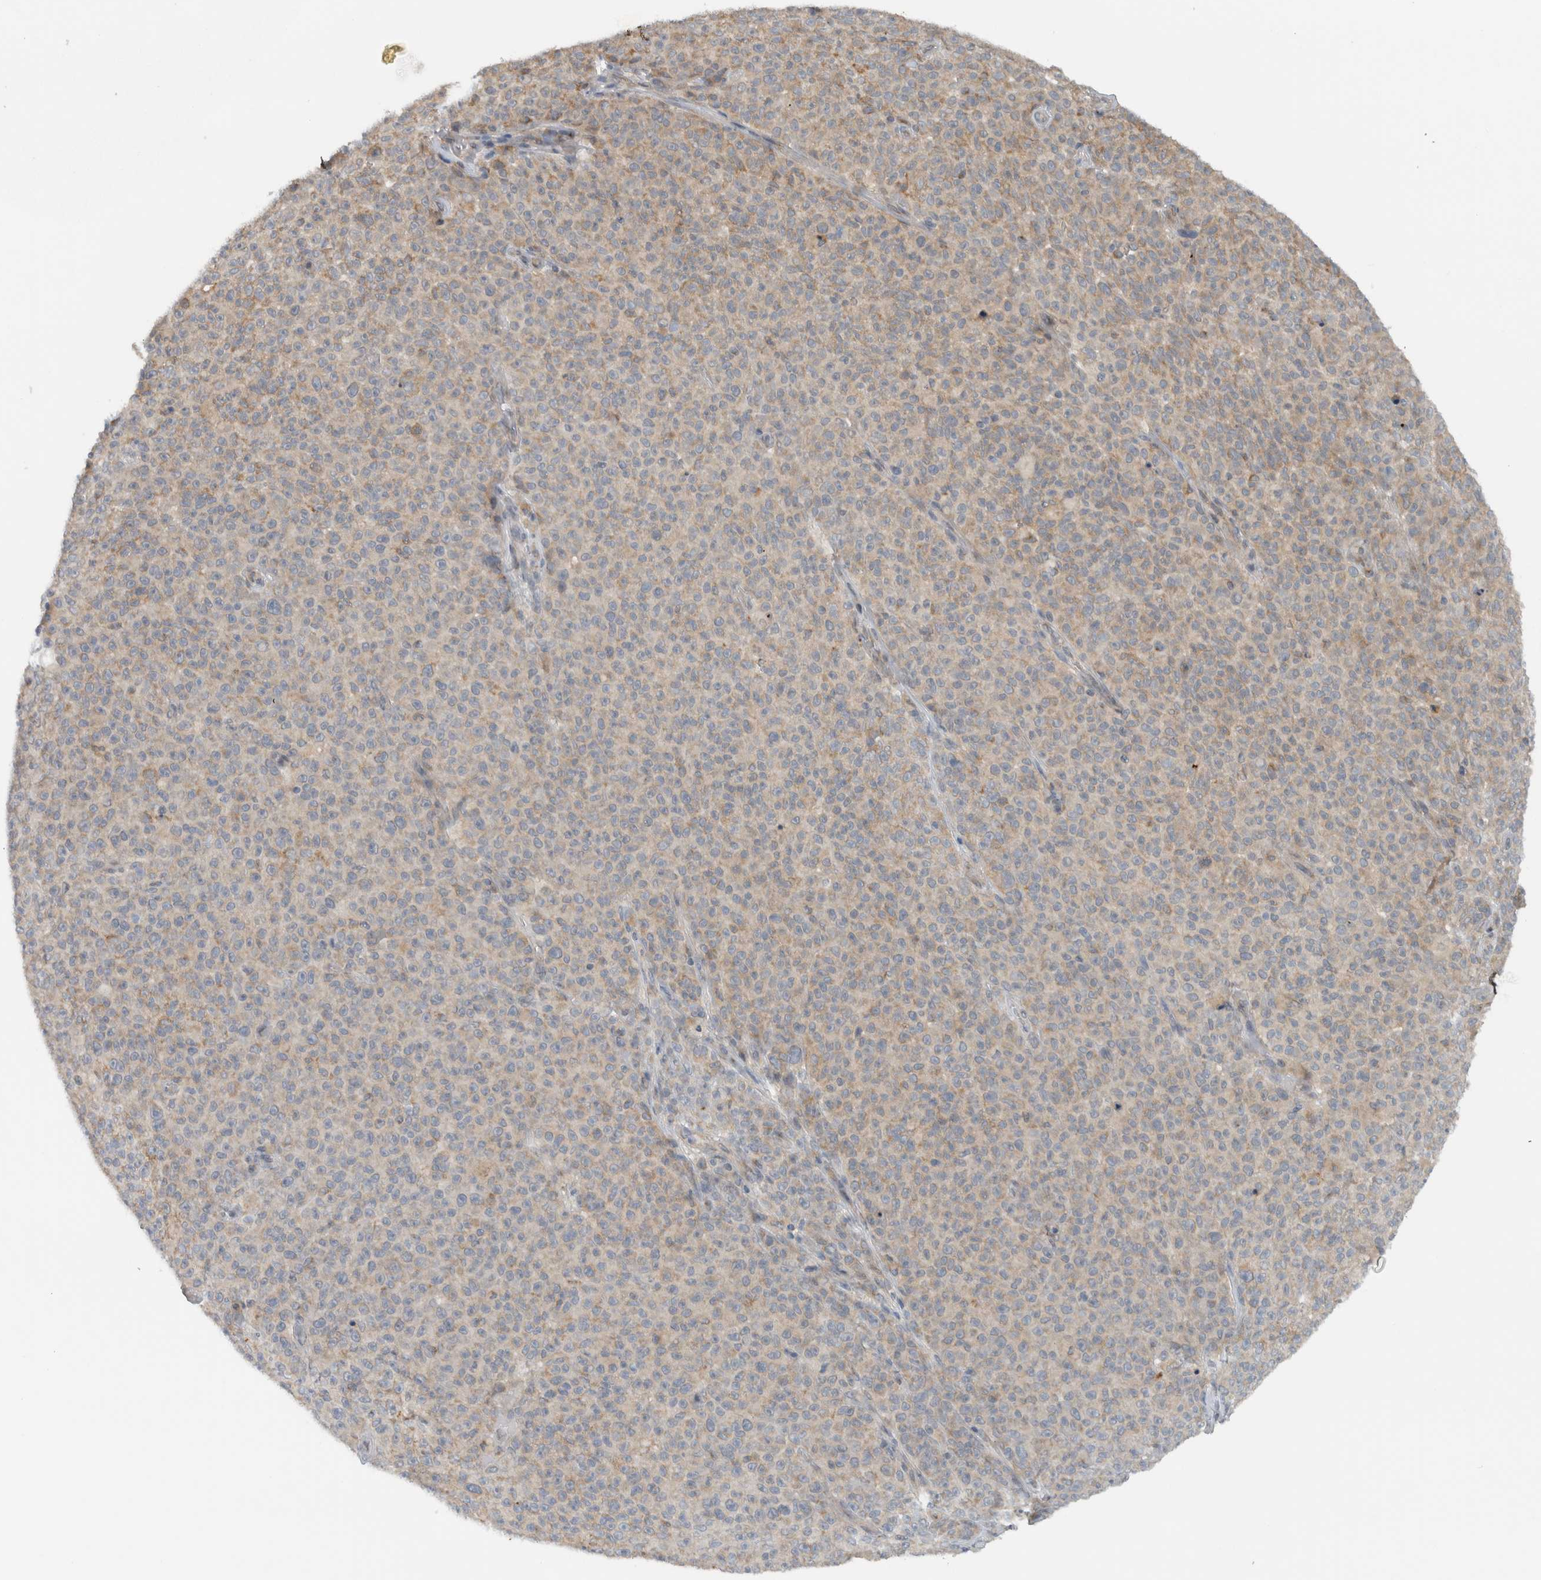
{"staining": {"intensity": "moderate", "quantity": "25%-75%", "location": "cytoplasmic/membranous"}, "tissue": "melanoma", "cell_type": "Tumor cells", "image_type": "cancer", "snomed": [{"axis": "morphology", "description": "Malignant melanoma, NOS"}, {"axis": "topography", "description": "Skin"}], "caption": "A medium amount of moderate cytoplasmic/membranous expression is present in about 25%-75% of tumor cells in malignant melanoma tissue. (IHC, brightfield microscopy, high magnification).", "gene": "RERE", "patient": {"sex": "female", "age": 82}}